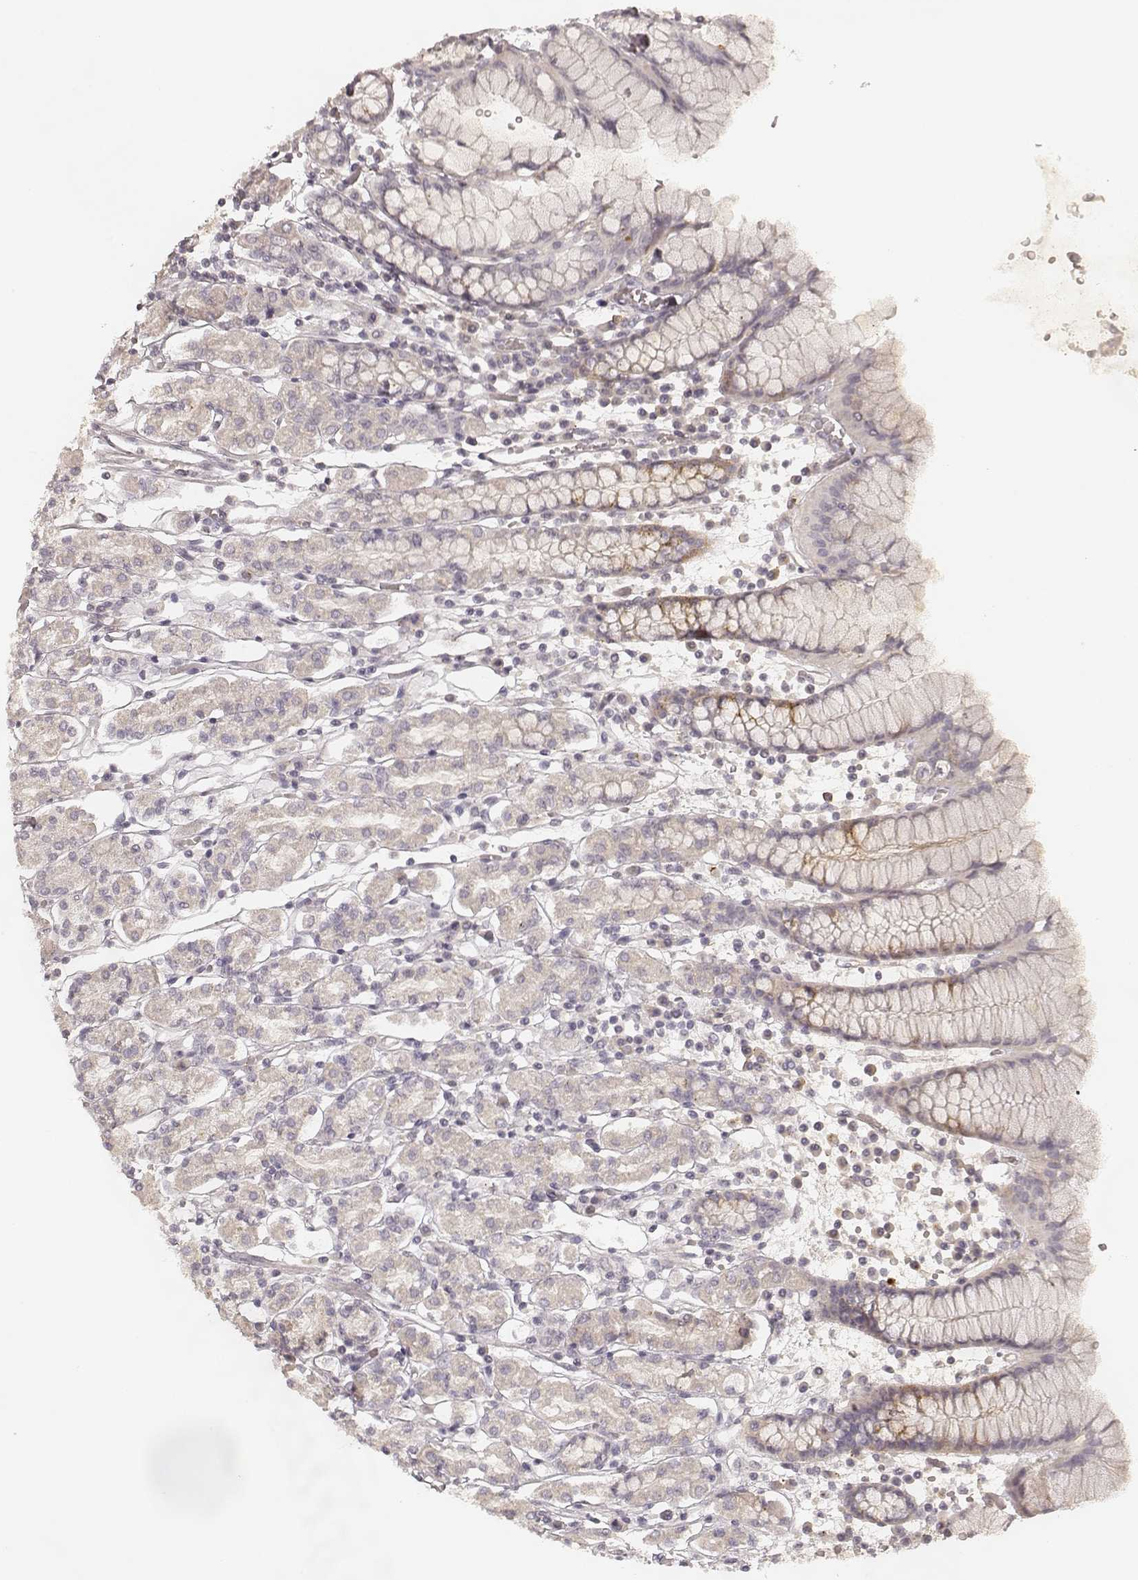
{"staining": {"intensity": "weak", "quantity": "<25%", "location": "cytoplasmic/membranous"}, "tissue": "stomach", "cell_type": "Glandular cells", "image_type": "normal", "snomed": [{"axis": "morphology", "description": "Normal tissue, NOS"}, {"axis": "topography", "description": "Stomach, upper"}, {"axis": "topography", "description": "Stomach"}], "caption": "Protein analysis of benign stomach reveals no significant expression in glandular cells. Nuclei are stained in blue.", "gene": "GORASP2", "patient": {"sex": "male", "age": 62}}